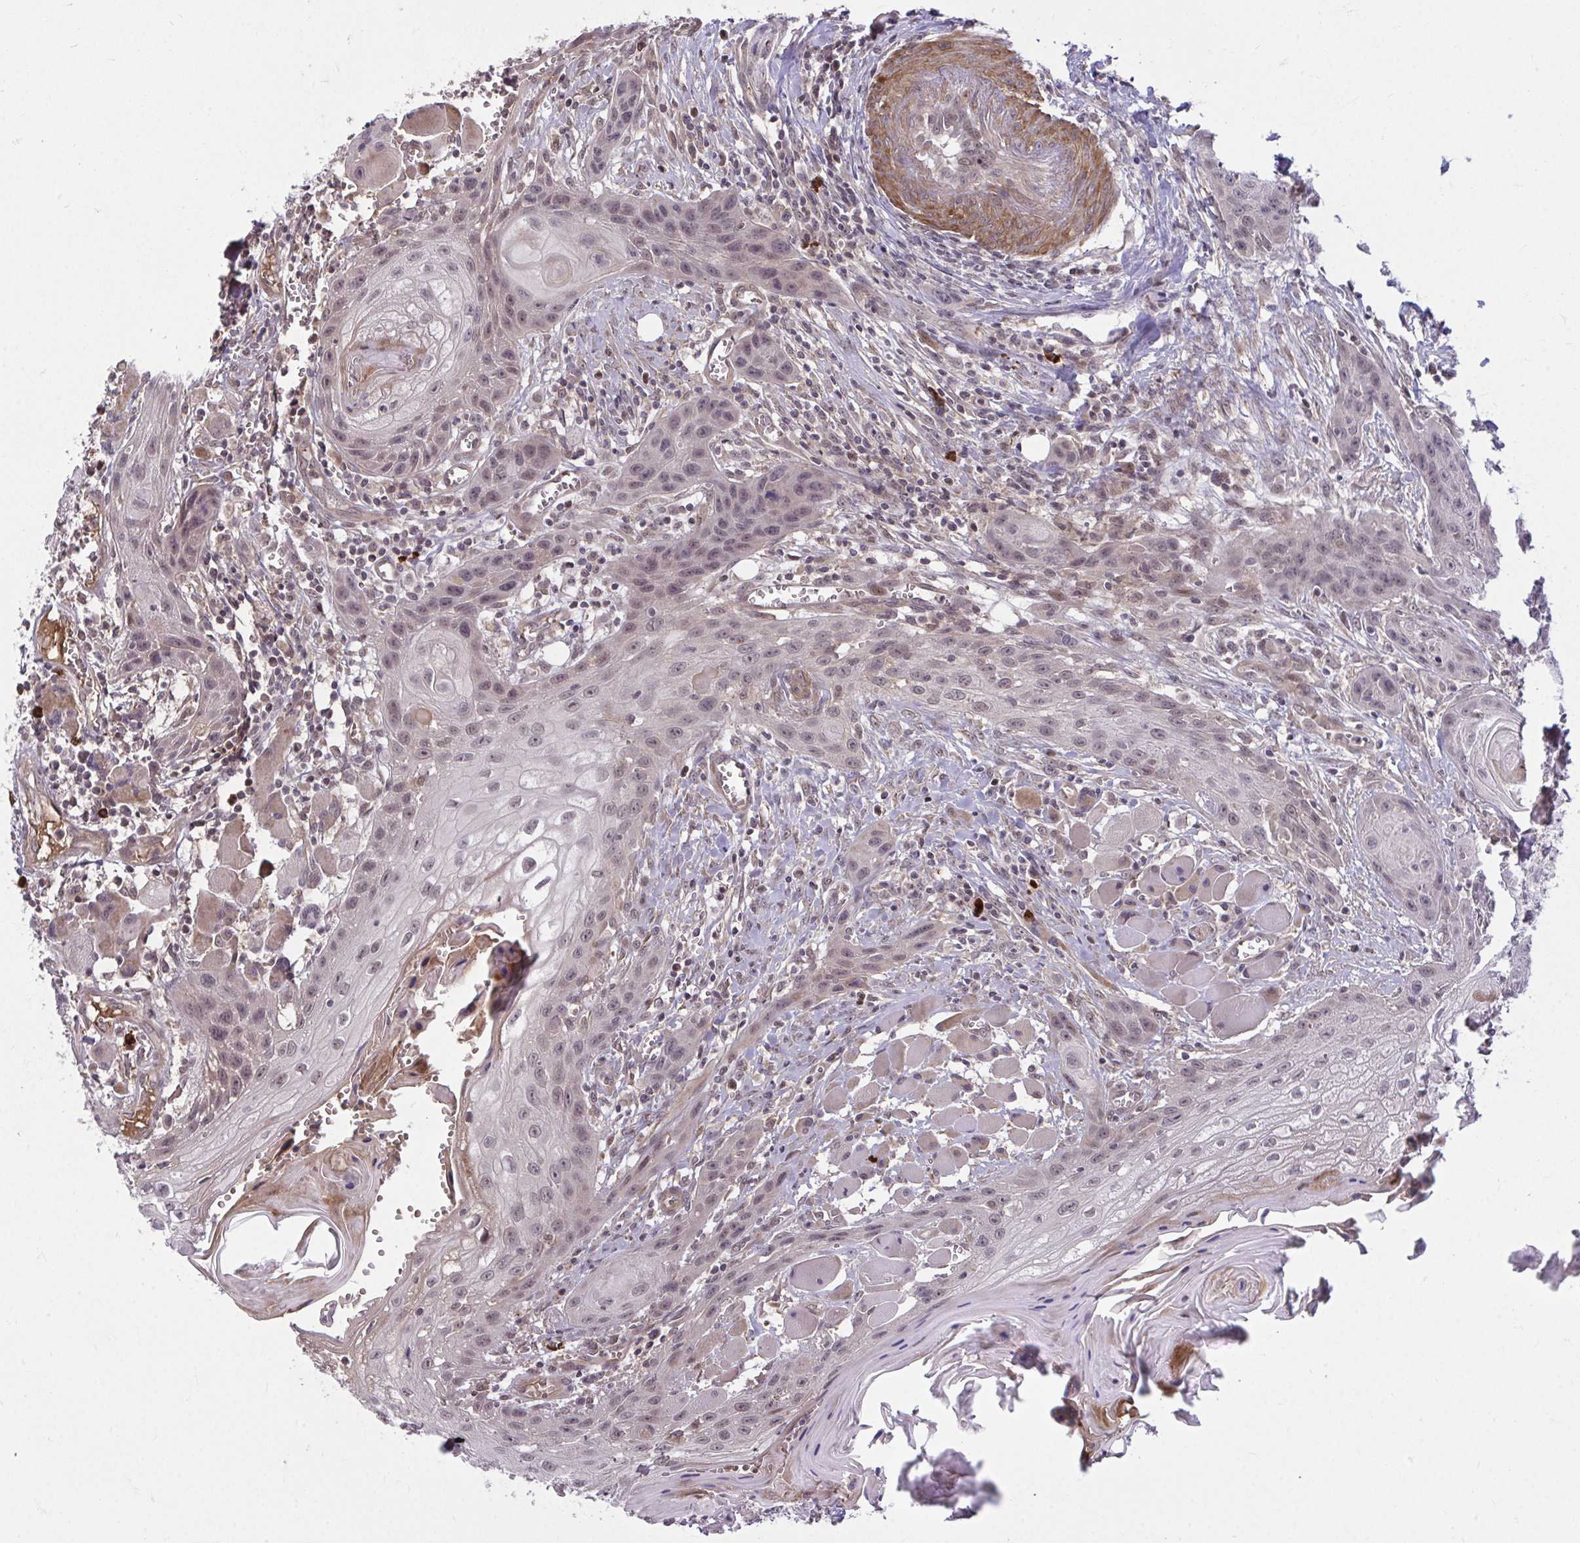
{"staining": {"intensity": "moderate", "quantity": ">75%", "location": "nuclear"}, "tissue": "head and neck cancer", "cell_type": "Tumor cells", "image_type": "cancer", "snomed": [{"axis": "morphology", "description": "Squamous cell carcinoma, NOS"}, {"axis": "topography", "description": "Oral tissue"}, {"axis": "topography", "description": "Head-Neck"}], "caption": "This is a photomicrograph of immunohistochemistry (IHC) staining of head and neck squamous cell carcinoma, which shows moderate expression in the nuclear of tumor cells.", "gene": "ZSCAN9", "patient": {"sex": "male", "age": 58}}